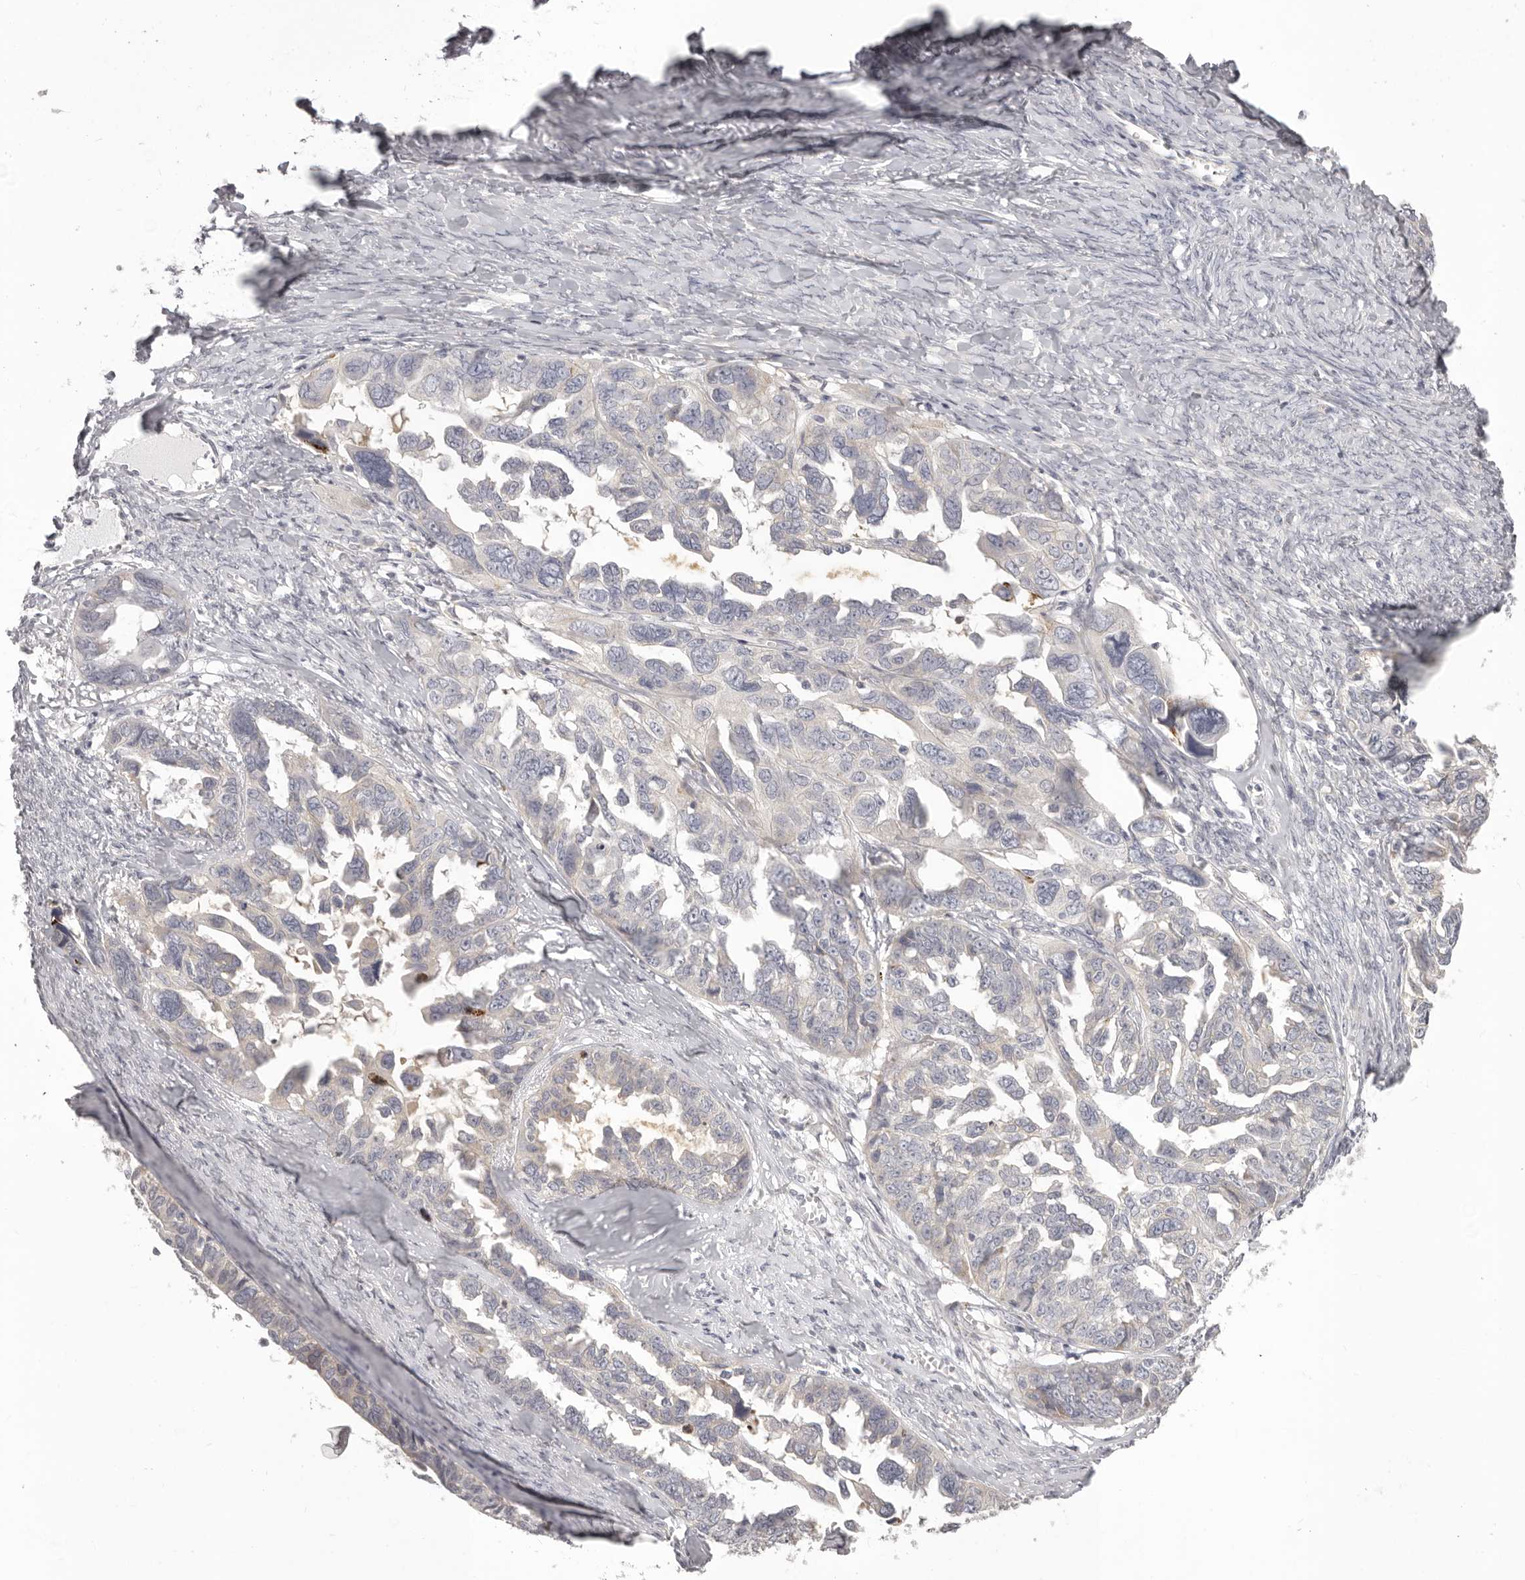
{"staining": {"intensity": "negative", "quantity": "none", "location": "none"}, "tissue": "ovarian cancer", "cell_type": "Tumor cells", "image_type": "cancer", "snomed": [{"axis": "morphology", "description": "Cystadenocarcinoma, serous, NOS"}, {"axis": "topography", "description": "Ovary"}], "caption": "High magnification brightfield microscopy of ovarian cancer (serous cystadenocarcinoma) stained with DAB (3,3'-diaminobenzidine) (brown) and counterstained with hematoxylin (blue): tumor cells show no significant positivity.", "gene": "OTUD3", "patient": {"sex": "female", "age": 79}}